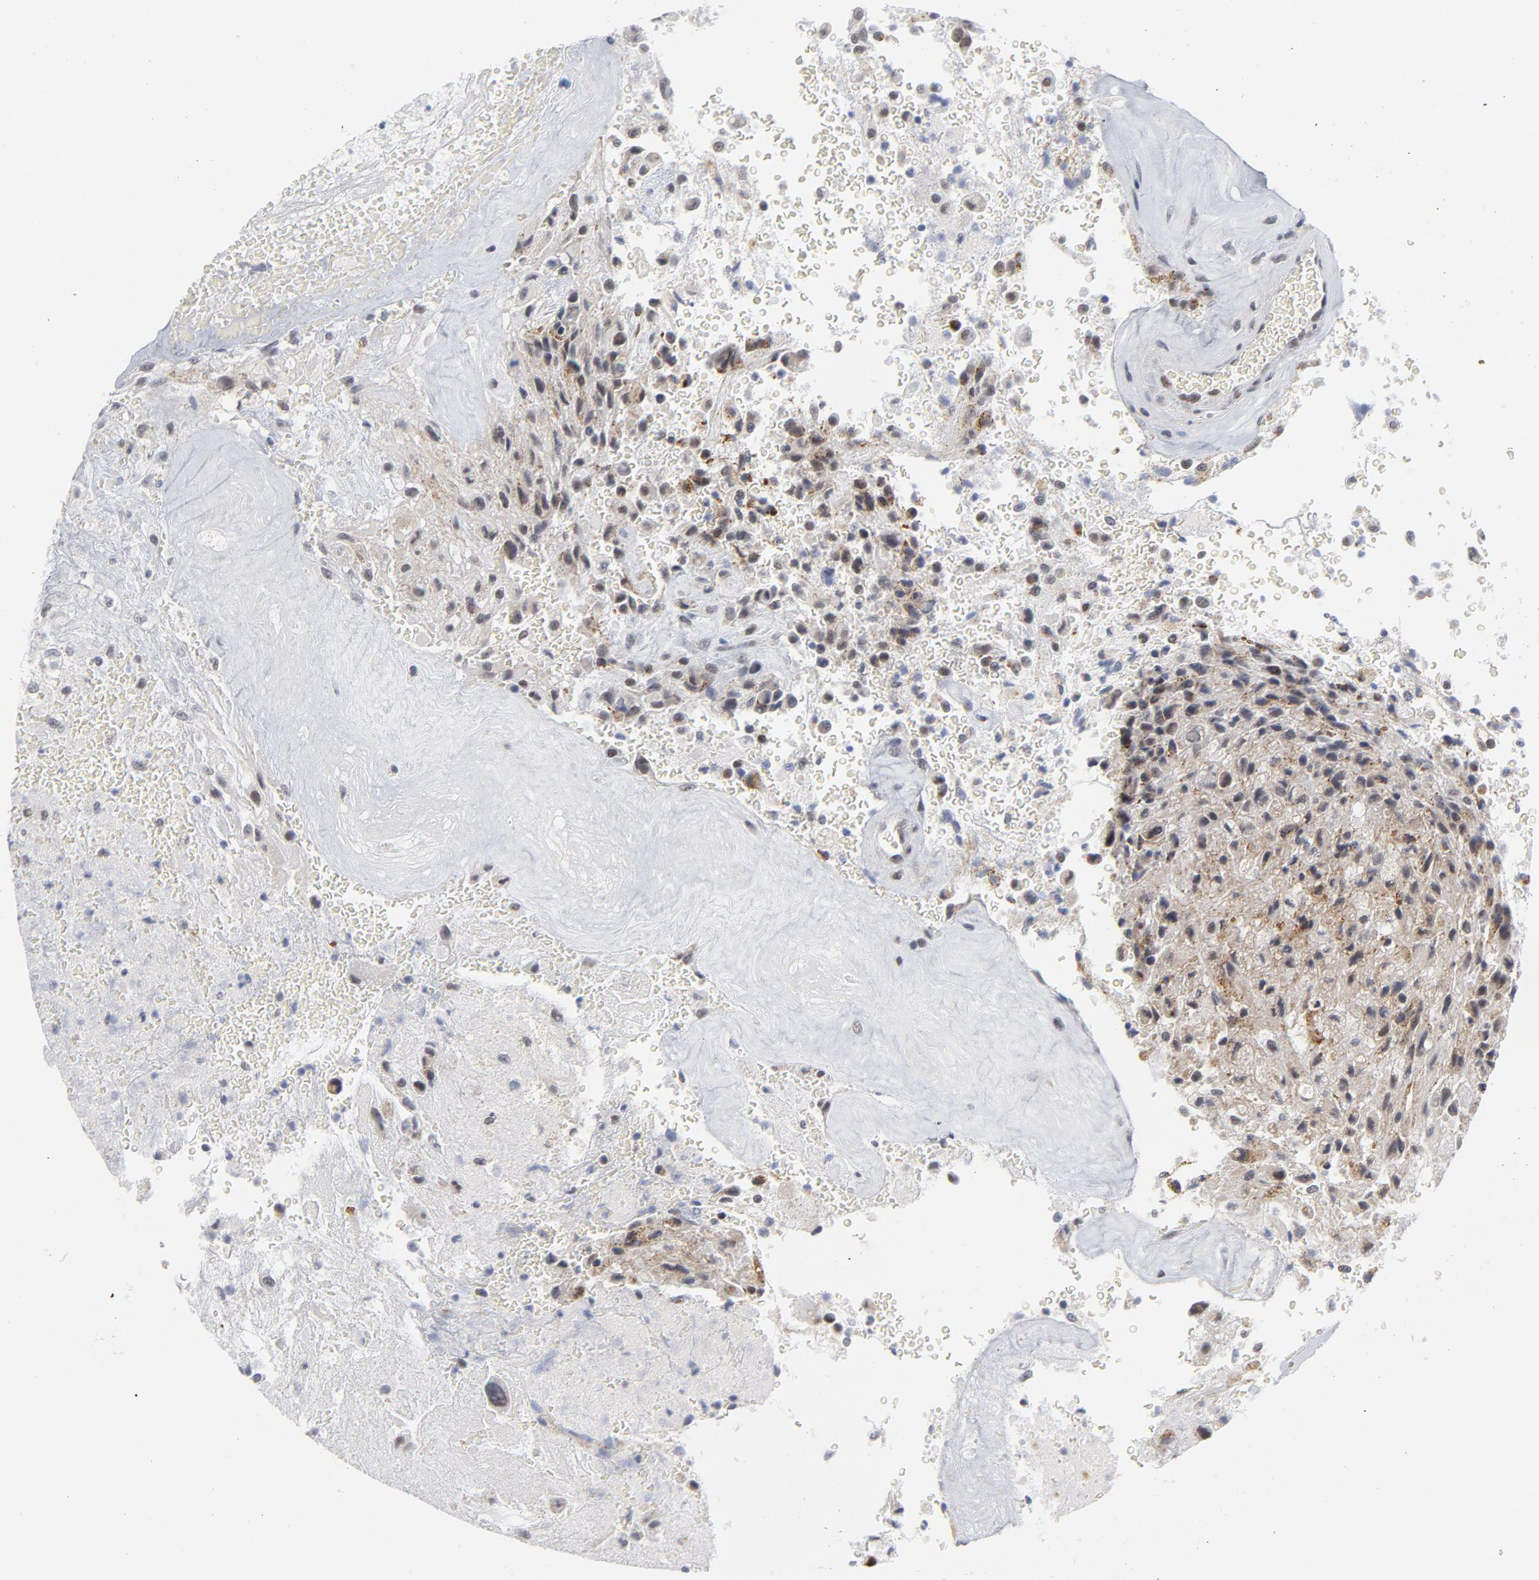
{"staining": {"intensity": "moderate", "quantity": "25%-75%", "location": "cytoplasmic/membranous,nuclear"}, "tissue": "glioma", "cell_type": "Tumor cells", "image_type": "cancer", "snomed": [{"axis": "morphology", "description": "Normal tissue, NOS"}, {"axis": "morphology", "description": "Glioma, malignant, High grade"}, {"axis": "topography", "description": "Cerebral cortex"}], "caption": "Human glioma stained with a brown dye demonstrates moderate cytoplasmic/membranous and nuclear positive staining in about 25%-75% of tumor cells.", "gene": "BAP1", "patient": {"sex": "male", "age": 56}}